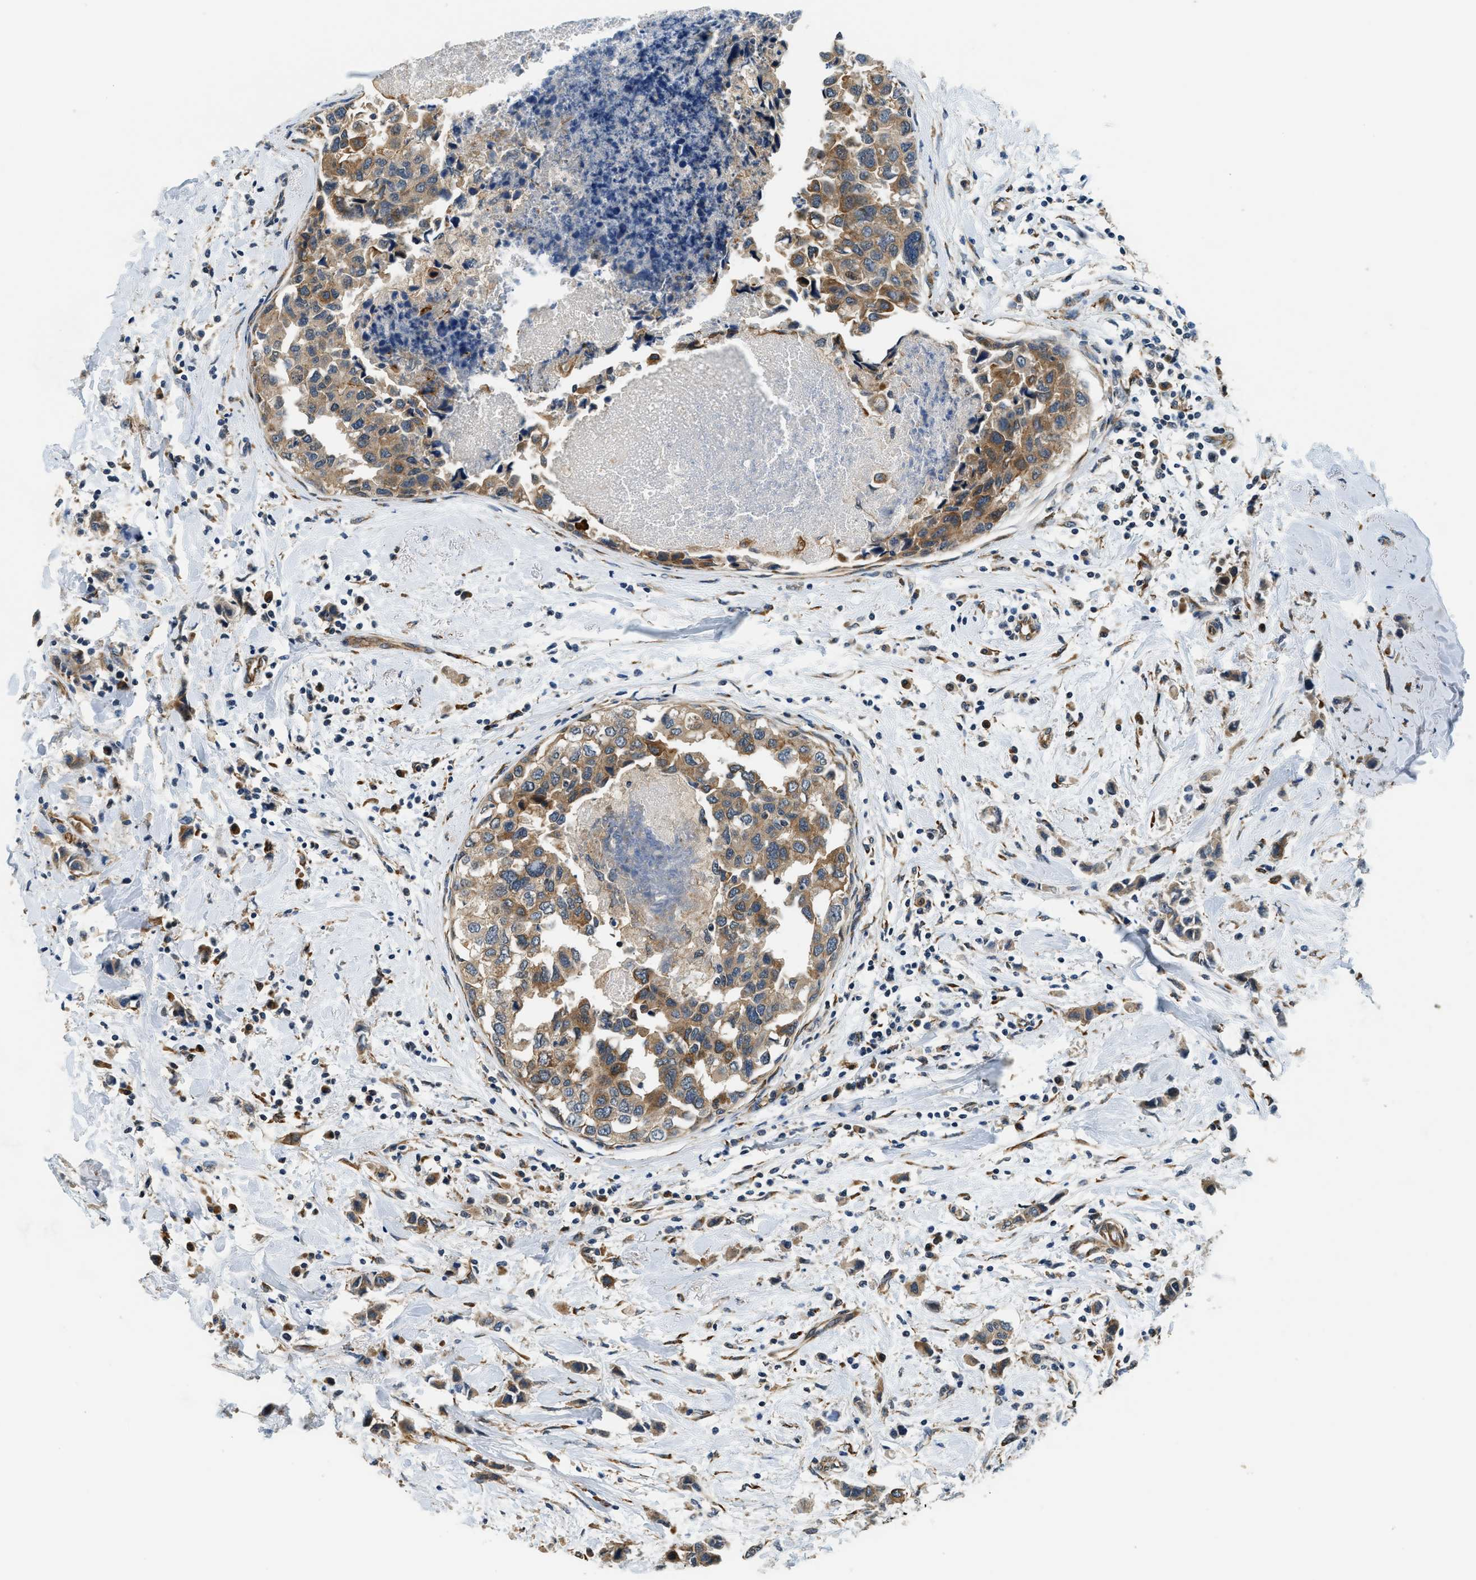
{"staining": {"intensity": "moderate", "quantity": ">75%", "location": "cytoplasmic/membranous"}, "tissue": "breast cancer", "cell_type": "Tumor cells", "image_type": "cancer", "snomed": [{"axis": "morphology", "description": "Normal tissue, NOS"}, {"axis": "morphology", "description": "Duct carcinoma"}, {"axis": "topography", "description": "Breast"}], "caption": "The photomicrograph reveals immunohistochemical staining of breast cancer (infiltrating ductal carcinoma). There is moderate cytoplasmic/membranous positivity is appreciated in approximately >75% of tumor cells.", "gene": "ALOX12", "patient": {"sex": "female", "age": 50}}